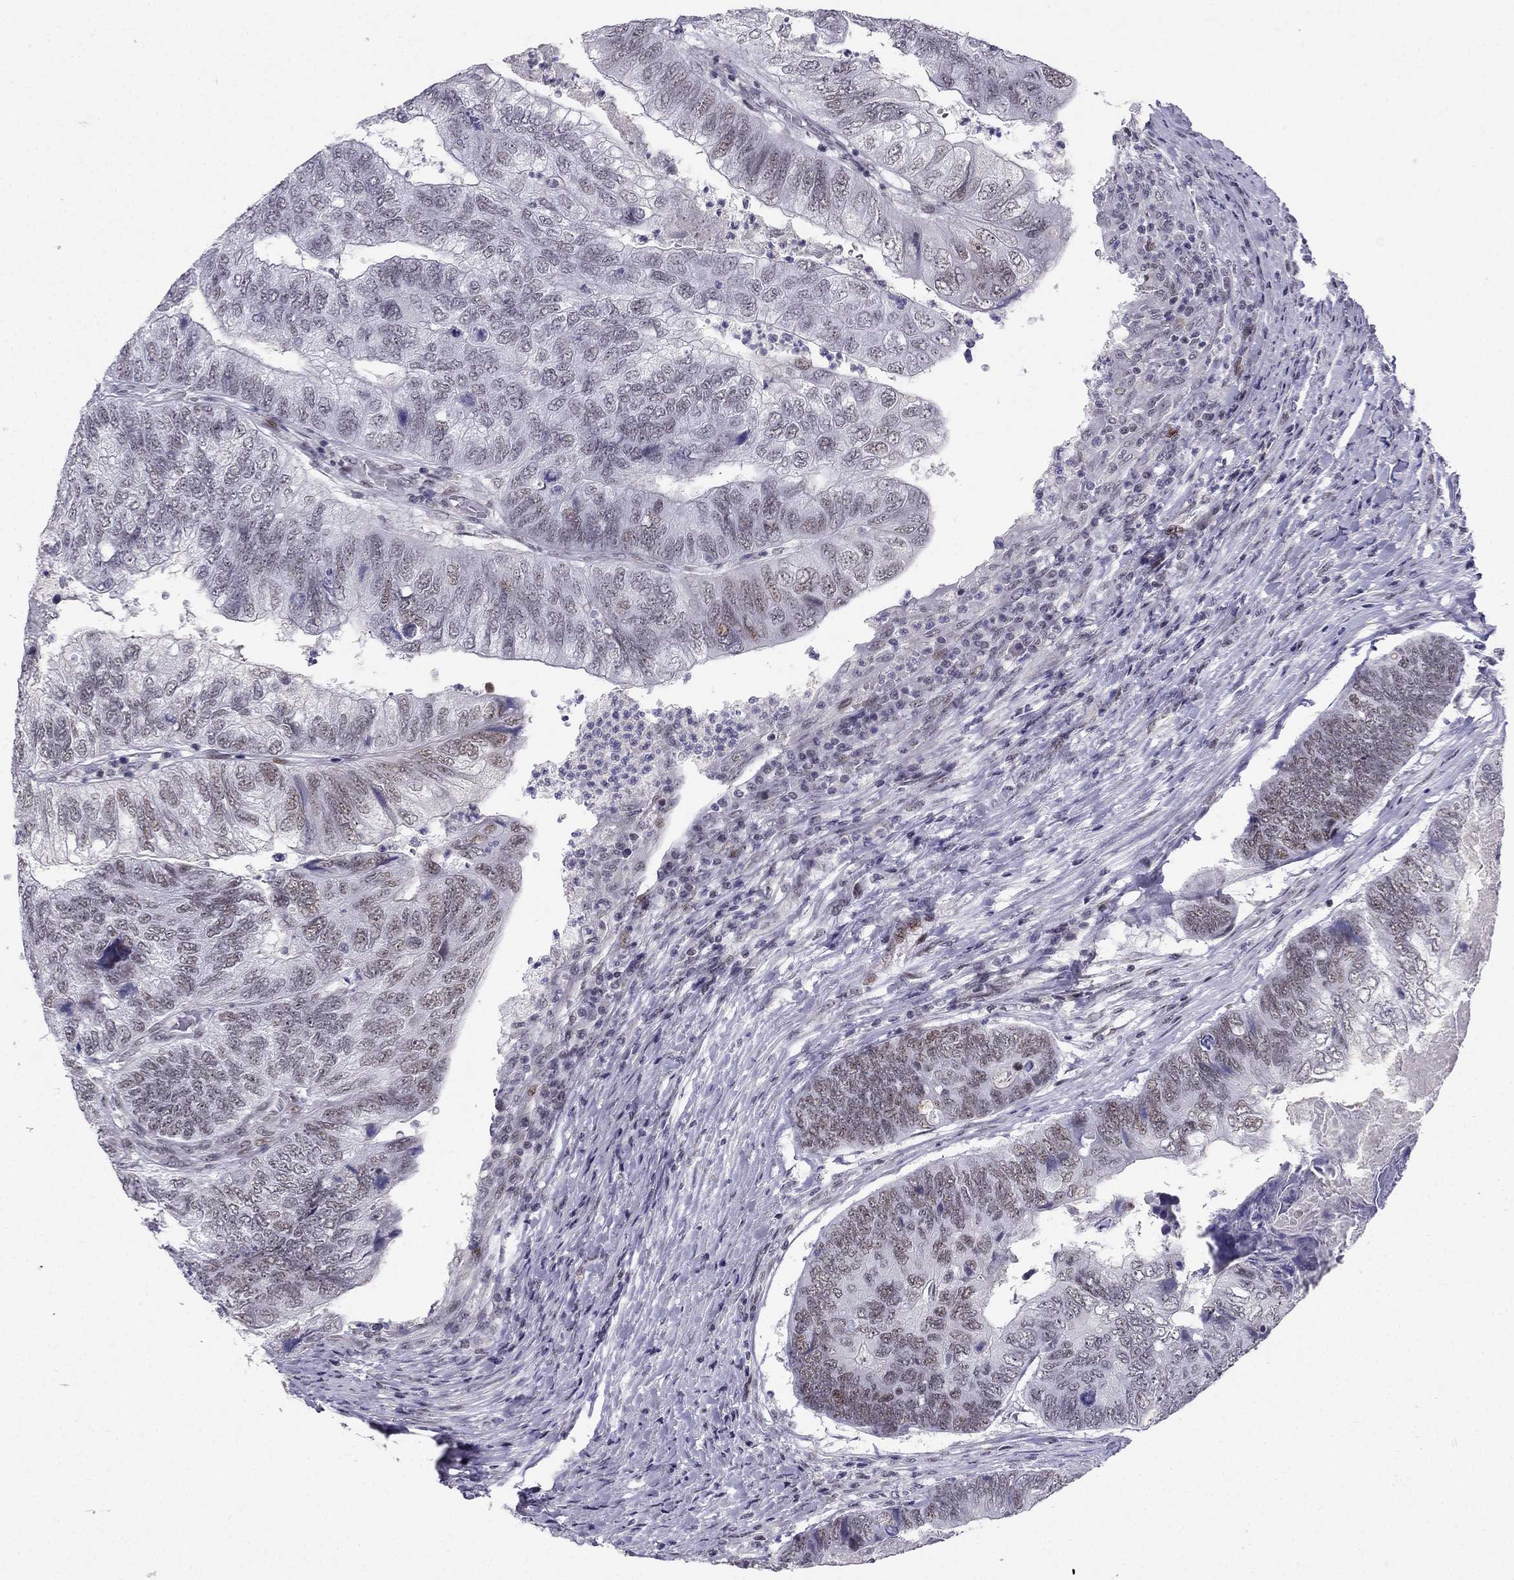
{"staining": {"intensity": "weak", "quantity": "<25%", "location": "nuclear"}, "tissue": "colorectal cancer", "cell_type": "Tumor cells", "image_type": "cancer", "snomed": [{"axis": "morphology", "description": "Adenocarcinoma, NOS"}, {"axis": "topography", "description": "Colon"}], "caption": "IHC micrograph of neoplastic tissue: human adenocarcinoma (colorectal) stained with DAB (3,3'-diaminobenzidine) demonstrates no significant protein expression in tumor cells.", "gene": "RPRD2", "patient": {"sex": "female", "age": 67}}